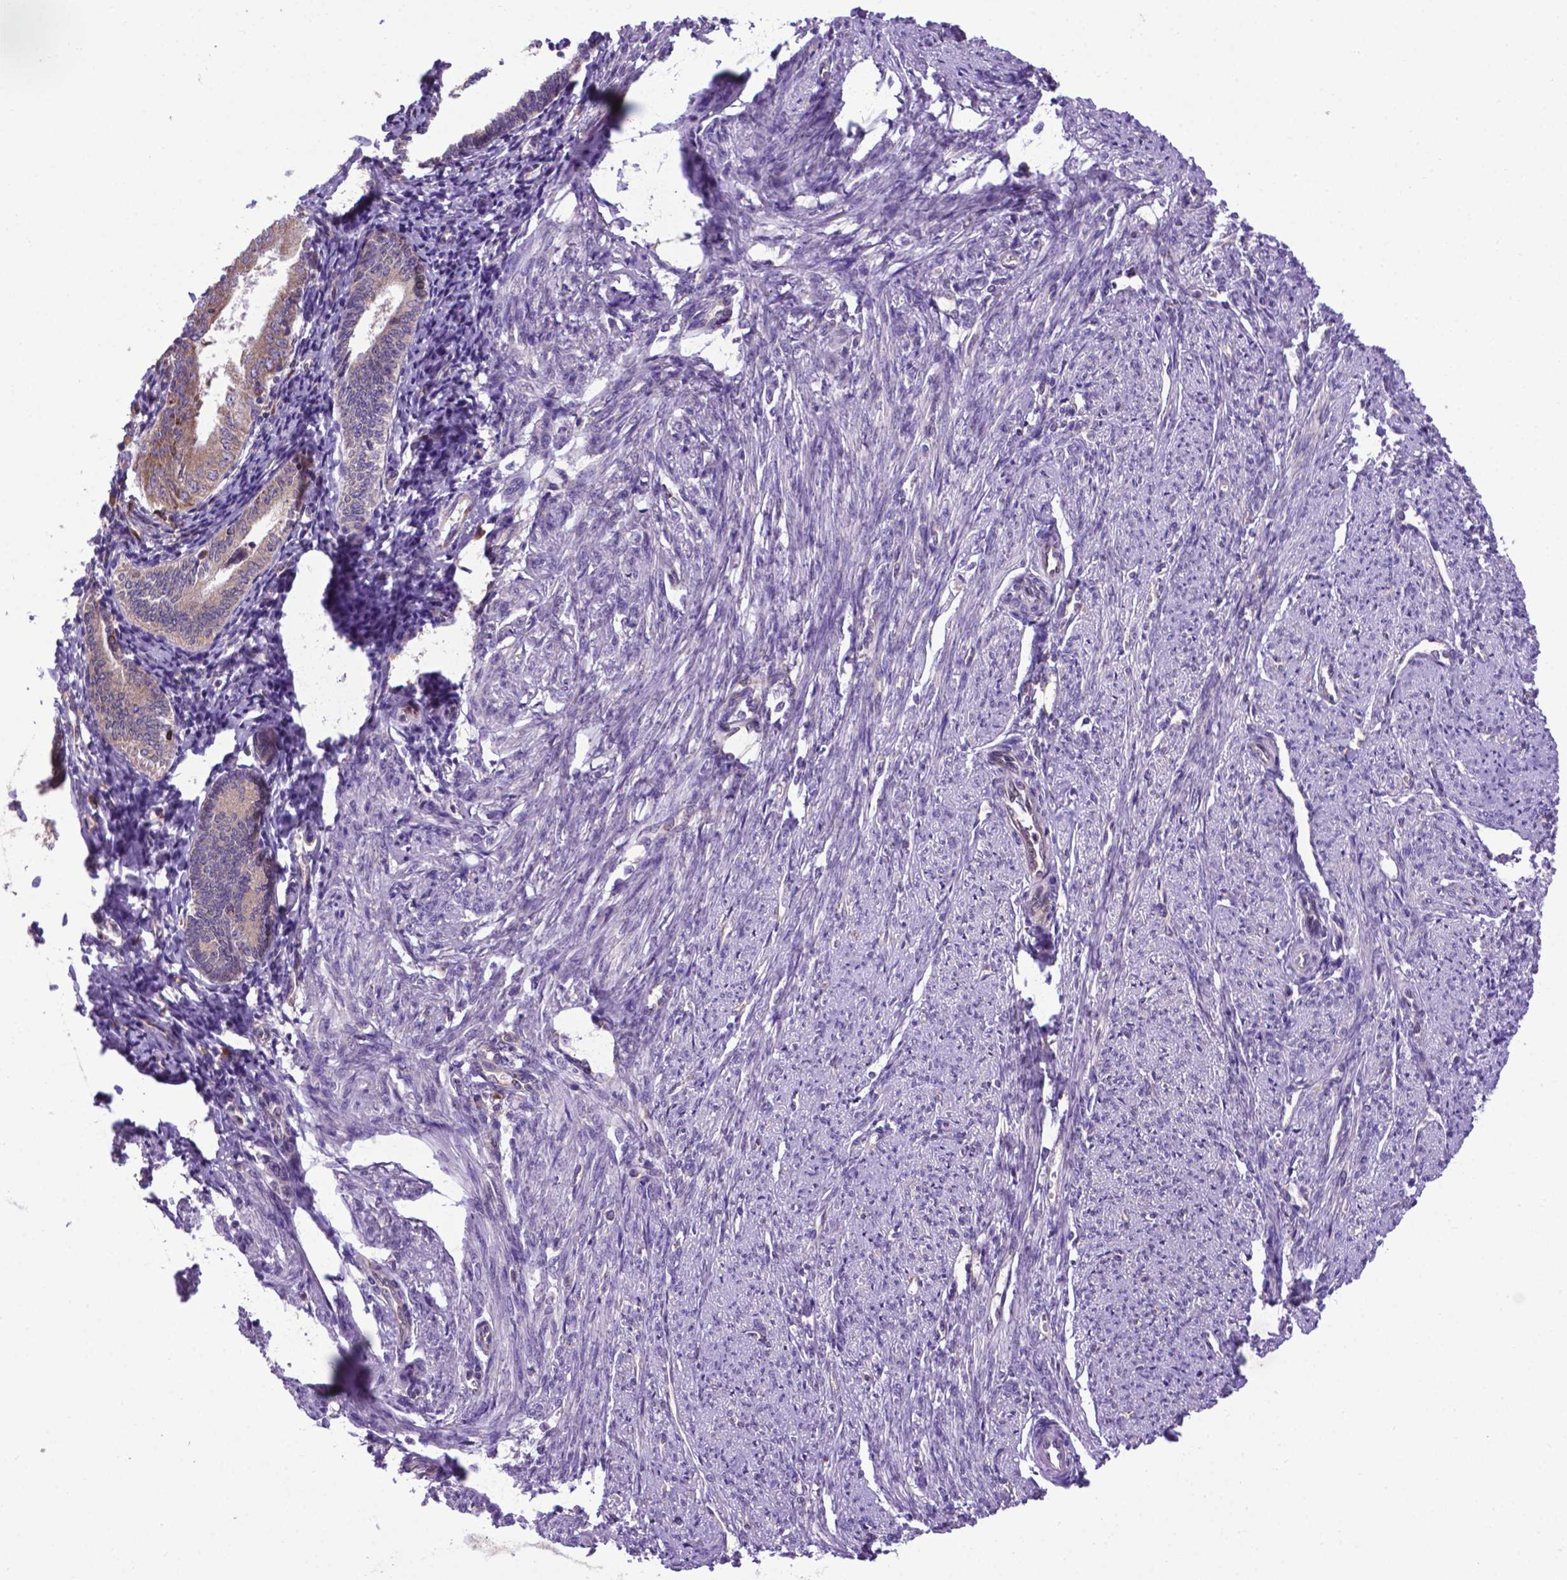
{"staining": {"intensity": "negative", "quantity": "none", "location": "none"}, "tissue": "smooth muscle", "cell_type": "Smooth muscle cells", "image_type": "normal", "snomed": [{"axis": "morphology", "description": "Normal tissue, NOS"}, {"axis": "topography", "description": "Smooth muscle"}], "caption": "This micrograph is of normal smooth muscle stained with IHC to label a protein in brown with the nuclei are counter-stained blue. There is no staining in smooth muscle cells.", "gene": "ENSG00000269590", "patient": {"sex": "female", "age": 65}}